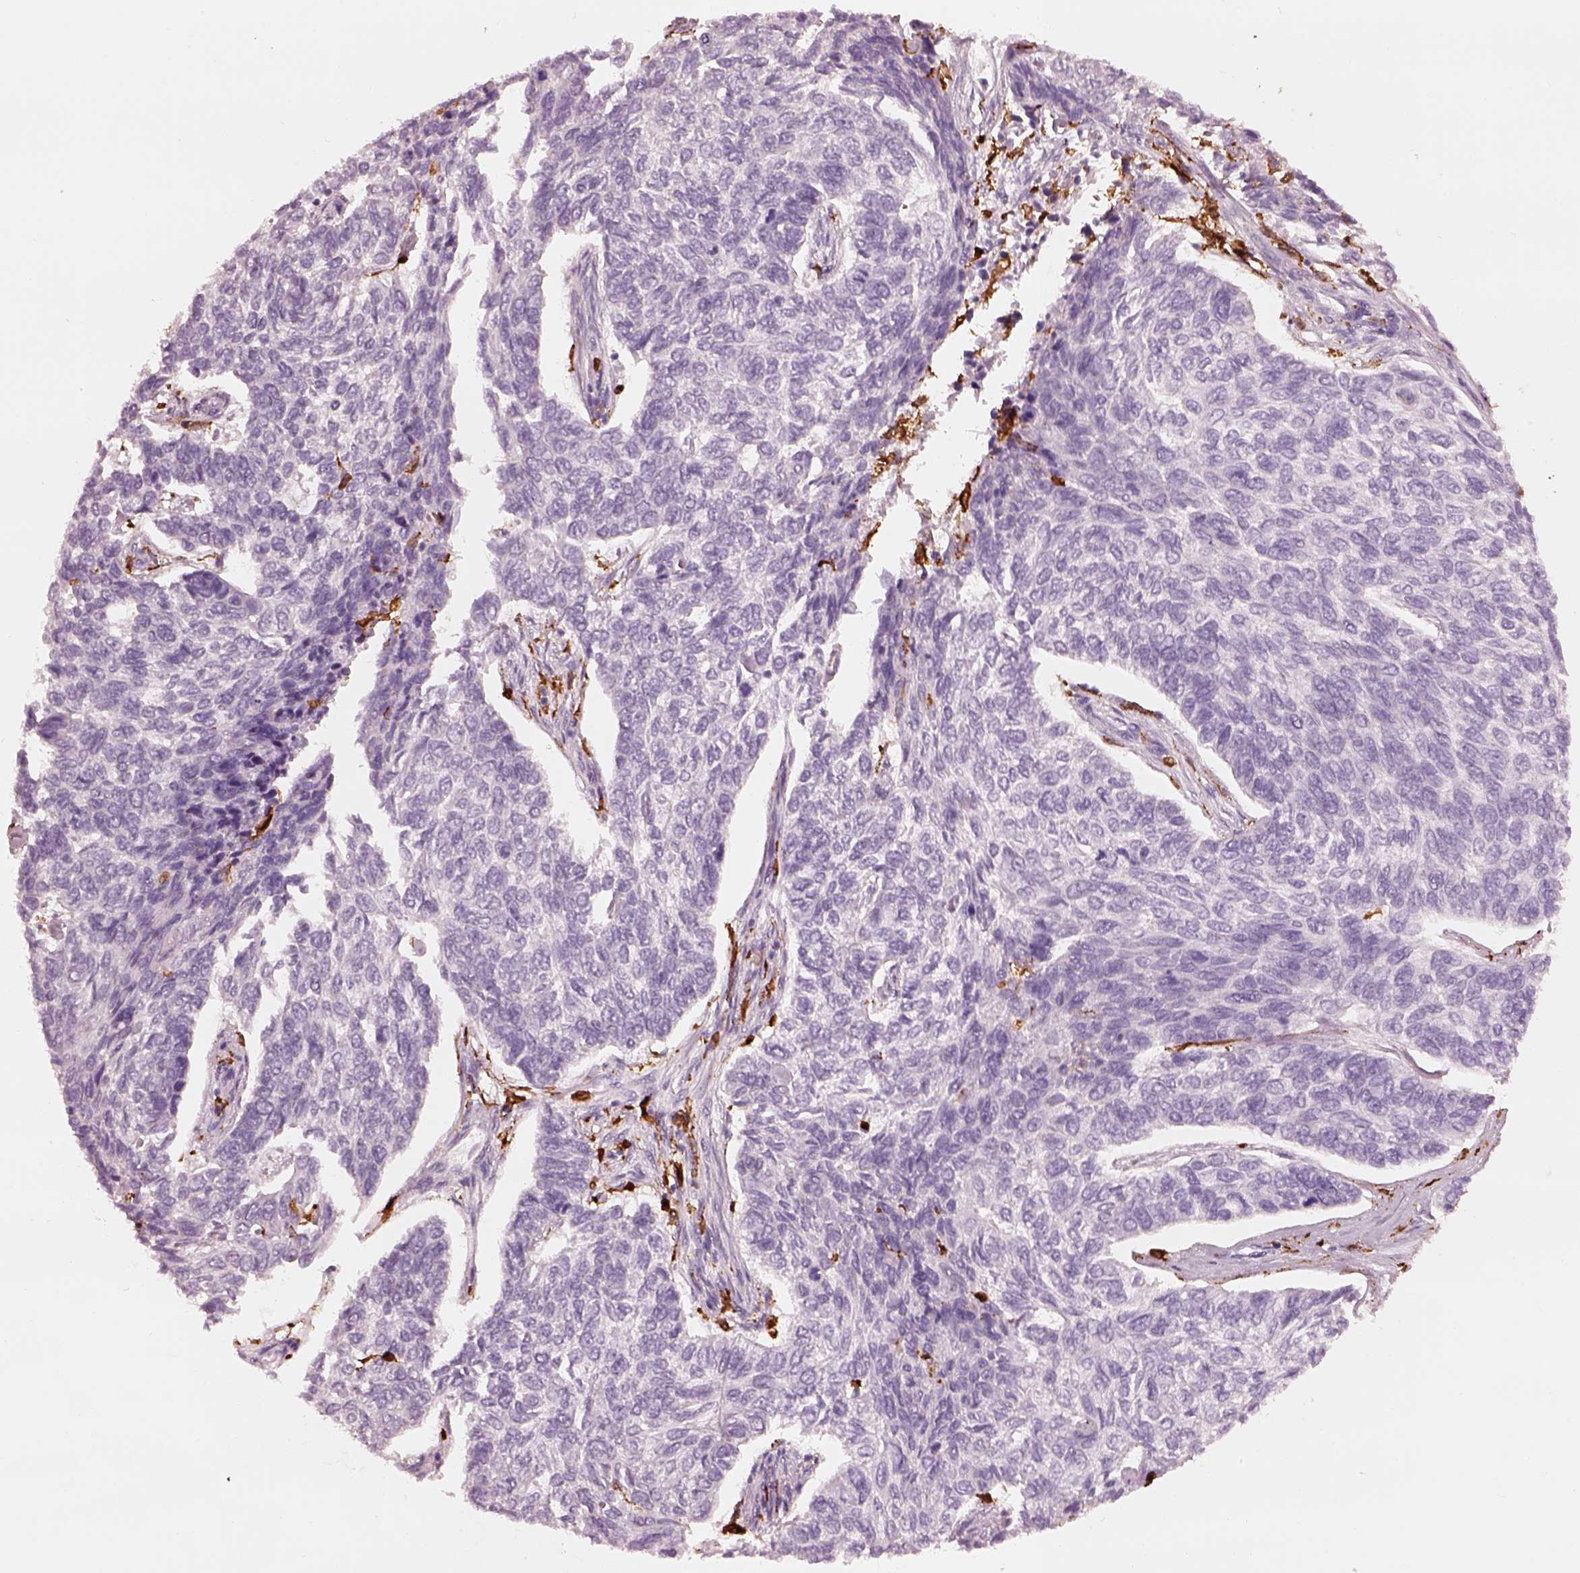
{"staining": {"intensity": "negative", "quantity": "none", "location": "none"}, "tissue": "skin cancer", "cell_type": "Tumor cells", "image_type": "cancer", "snomed": [{"axis": "morphology", "description": "Basal cell carcinoma"}, {"axis": "topography", "description": "Skin"}], "caption": "Protein analysis of skin basal cell carcinoma demonstrates no significant staining in tumor cells.", "gene": "ALOX5", "patient": {"sex": "female", "age": 65}}